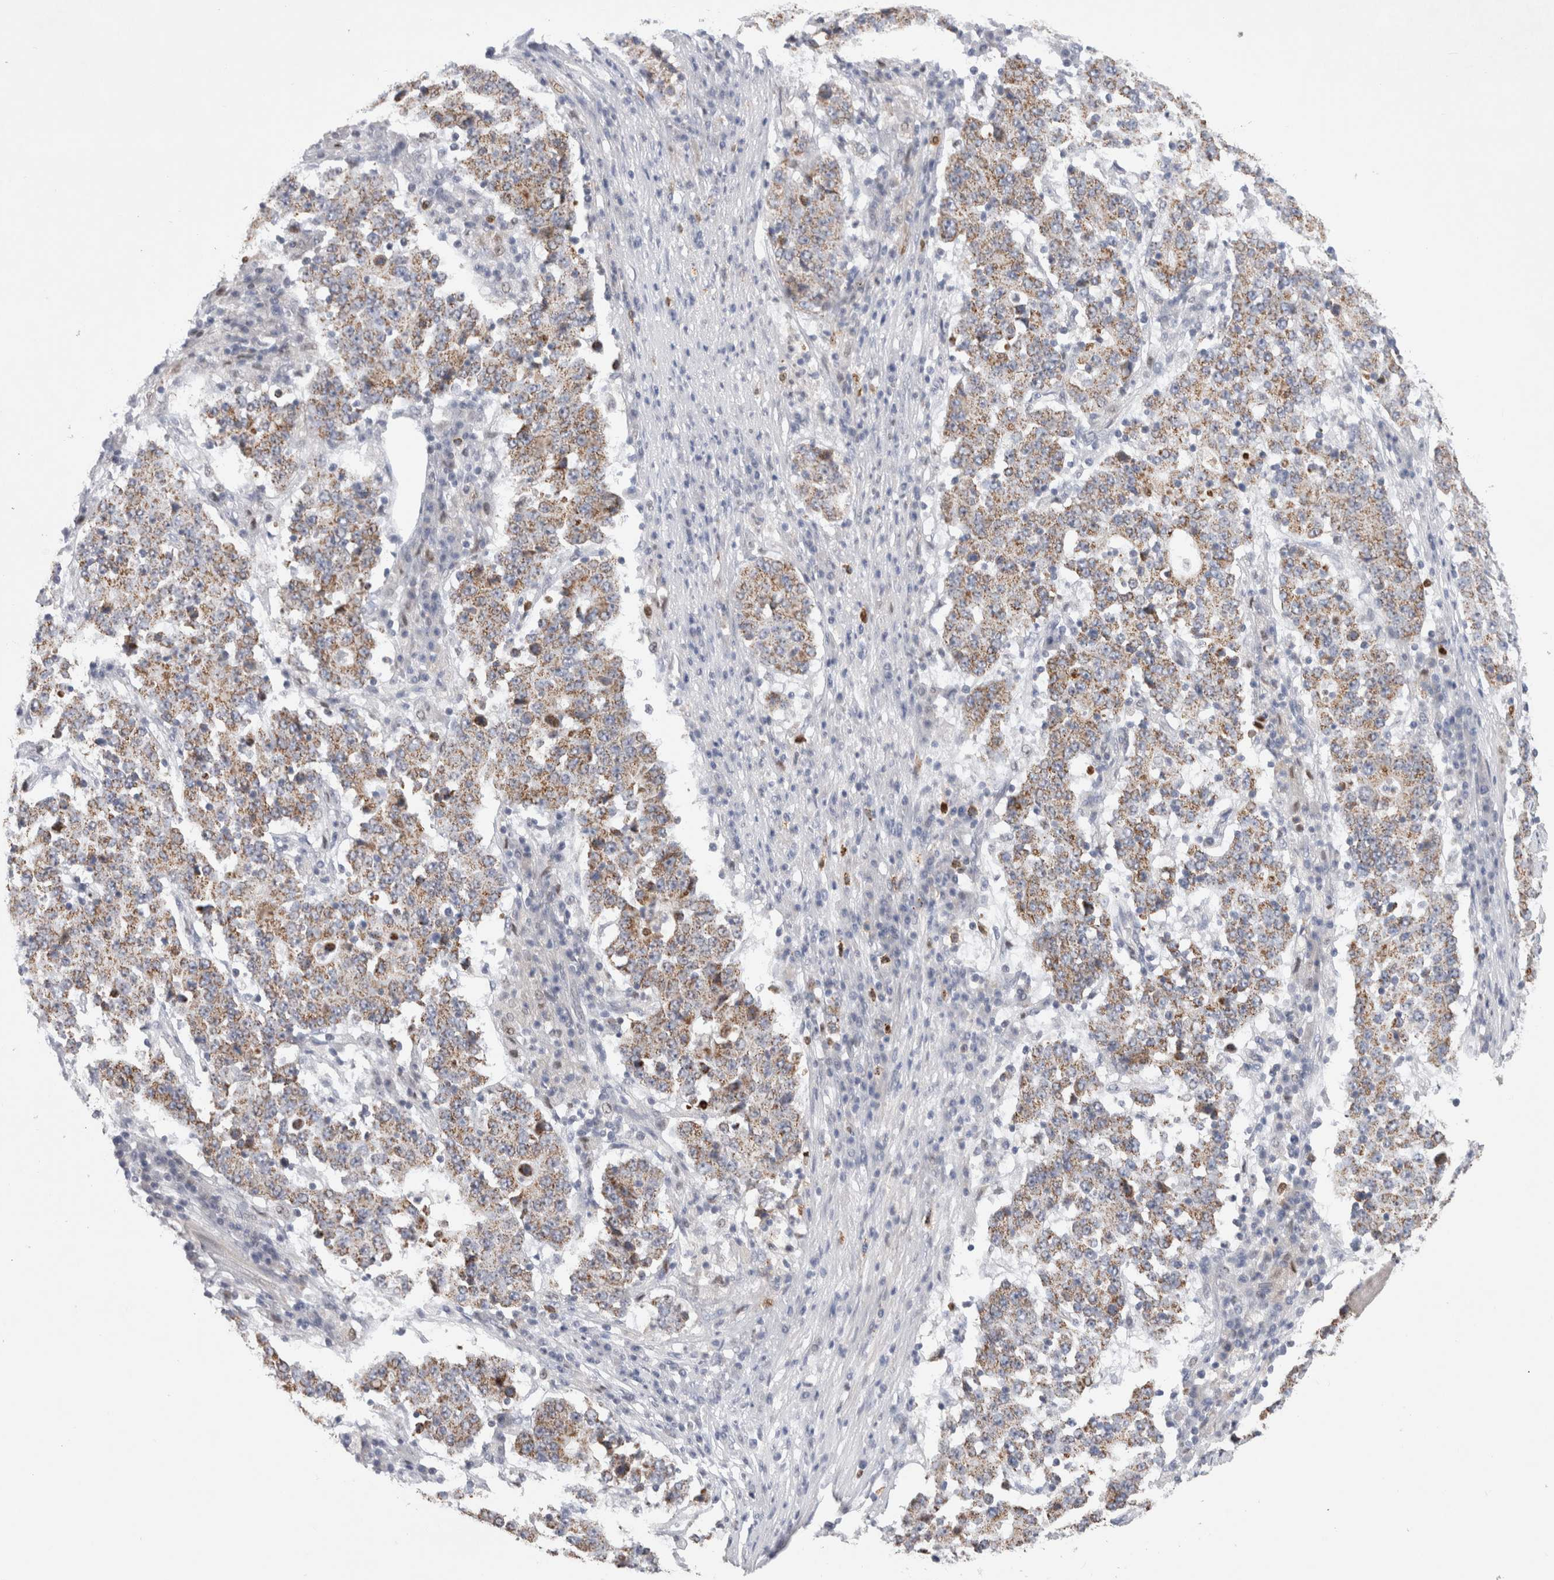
{"staining": {"intensity": "moderate", "quantity": ">75%", "location": "cytoplasmic/membranous"}, "tissue": "stomach cancer", "cell_type": "Tumor cells", "image_type": "cancer", "snomed": [{"axis": "morphology", "description": "Adenocarcinoma, NOS"}, {"axis": "topography", "description": "Stomach"}], "caption": "Immunohistochemical staining of human adenocarcinoma (stomach) reveals moderate cytoplasmic/membranous protein positivity in about >75% of tumor cells.", "gene": "AGMAT", "patient": {"sex": "male", "age": 59}}